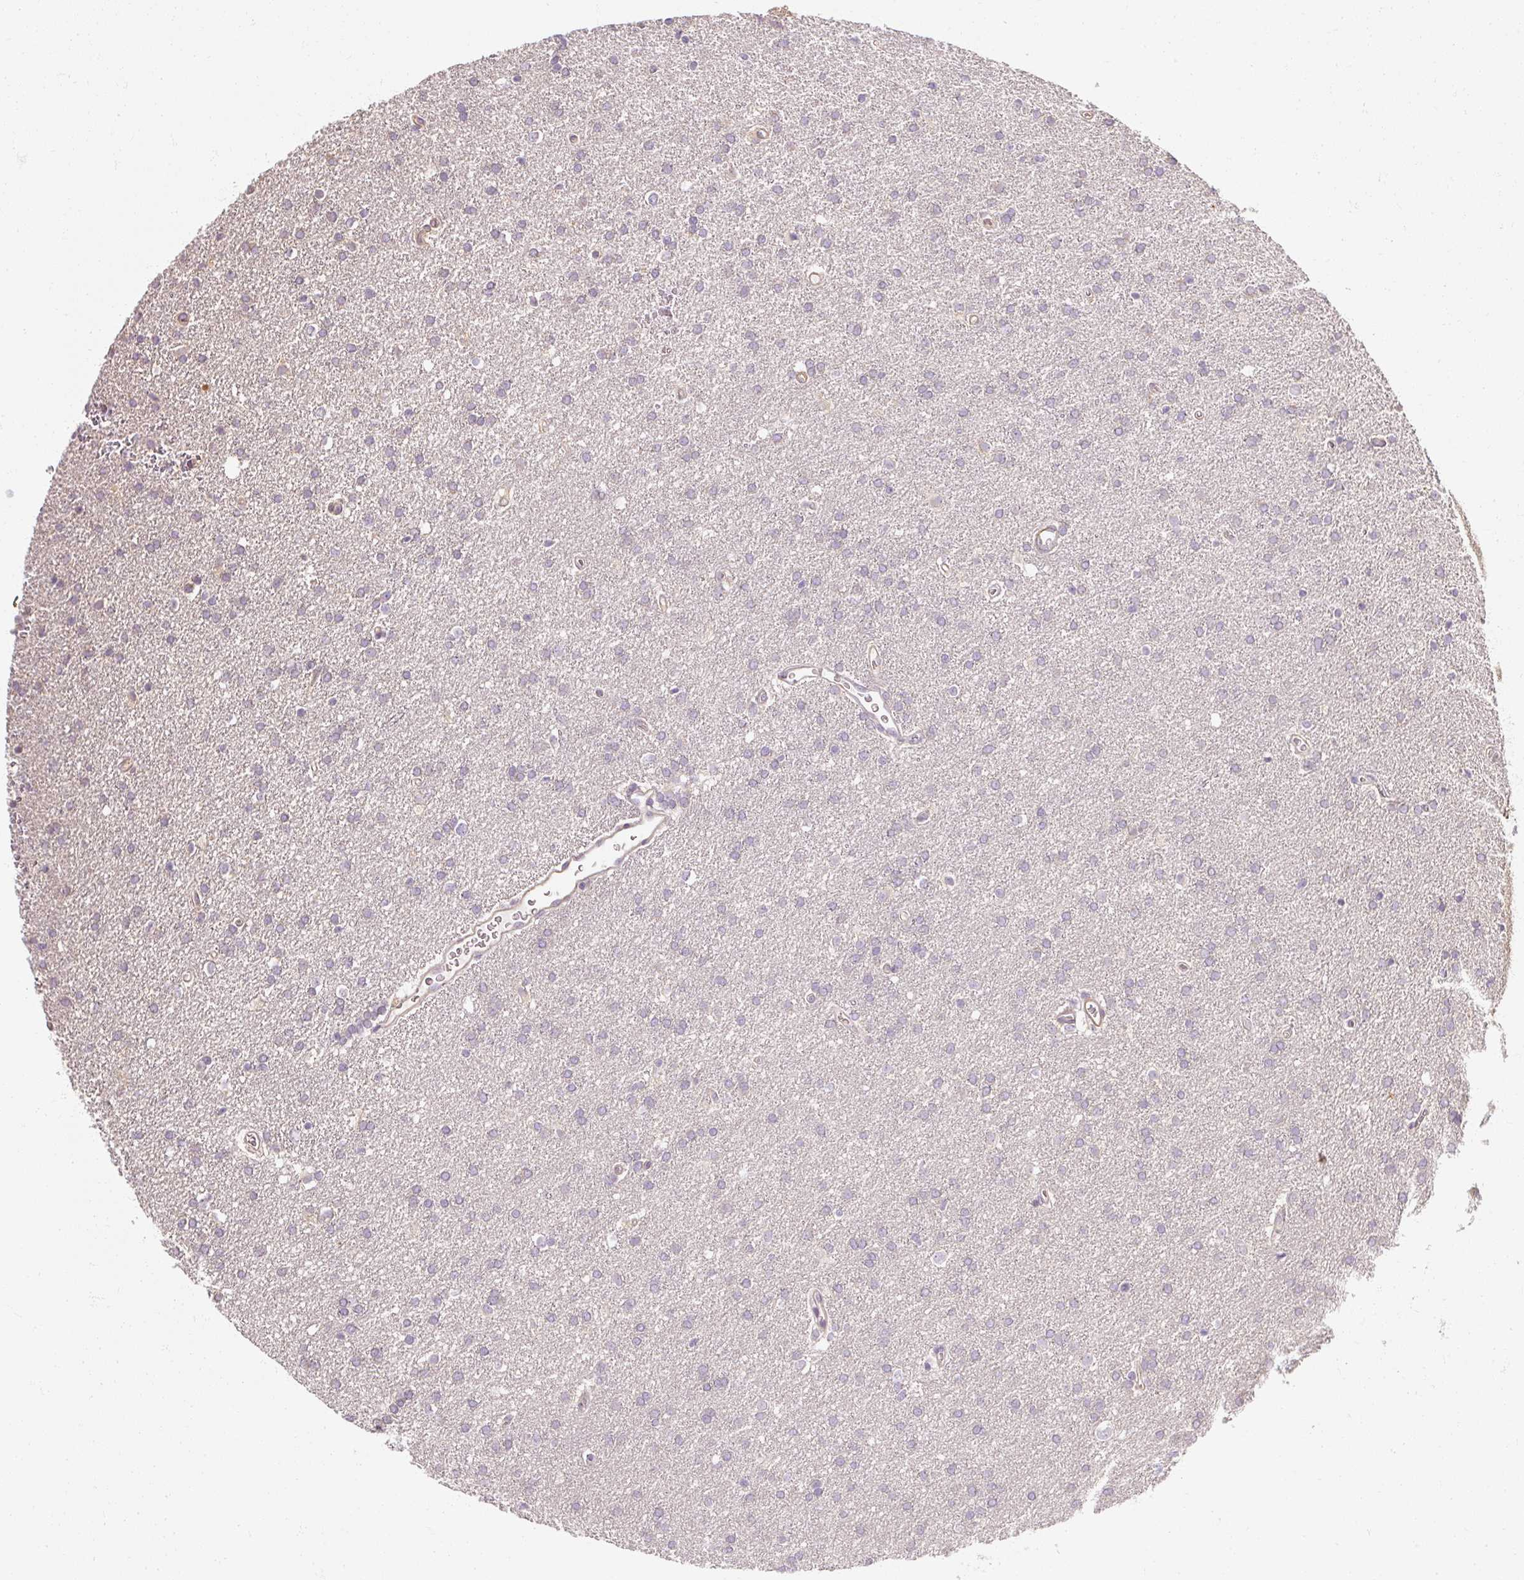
{"staining": {"intensity": "negative", "quantity": "none", "location": "none"}, "tissue": "glioma", "cell_type": "Tumor cells", "image_type": "cancer", "snomed": [{"axis": "morphology", "description": "Glioma, malignant, Low grade"}, {"axis": "topography", "description": "Brain"}], "caption": "Histopathology image shows no significant protein positivity in tumor cells of glioma.", "gene": "RB1CC1", "patient": {"sex": "female", "age": 34}}